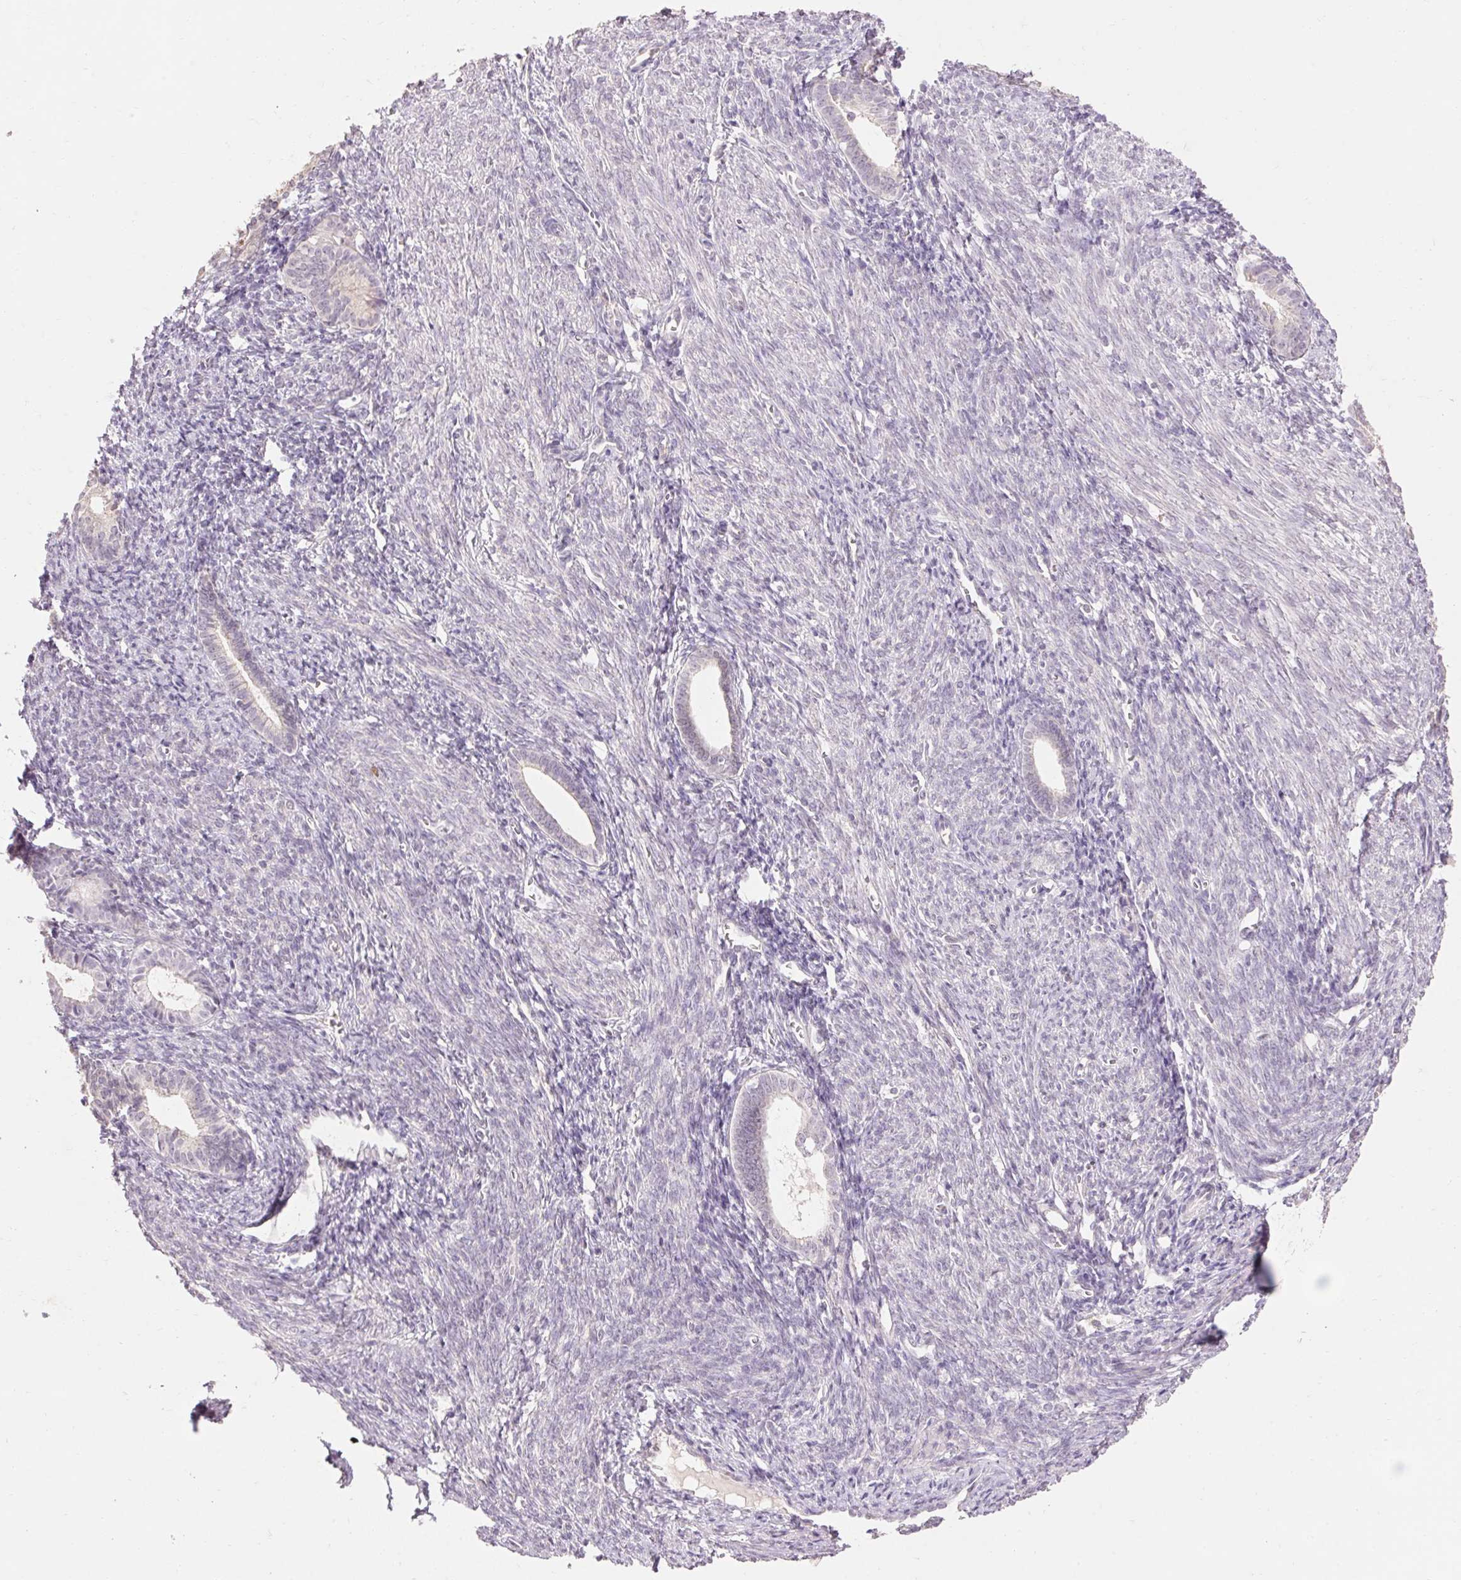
{"staining": {"intensity": "moderate", "quantity": "<25%", "location": "nuclear"}, "tissue": "endometrial cancer", "cell_type": "Tumor cells", "image_type": "cancer", "snomed": [{"axis": "morphology", "description": "Adenocarcinoma, NOS"}, {"axis": "topography", "description": "Endometrium"}], "caption": "A high-resolution histopathology image shows immunohistochemistry (IHC) staining of adenocarcinoma (endometrial), which displays moderate nuclear positivity in approximately <25% of tumor cells.", "gene": "SKP2", "patient": {"sex": "female", "age": 56}}